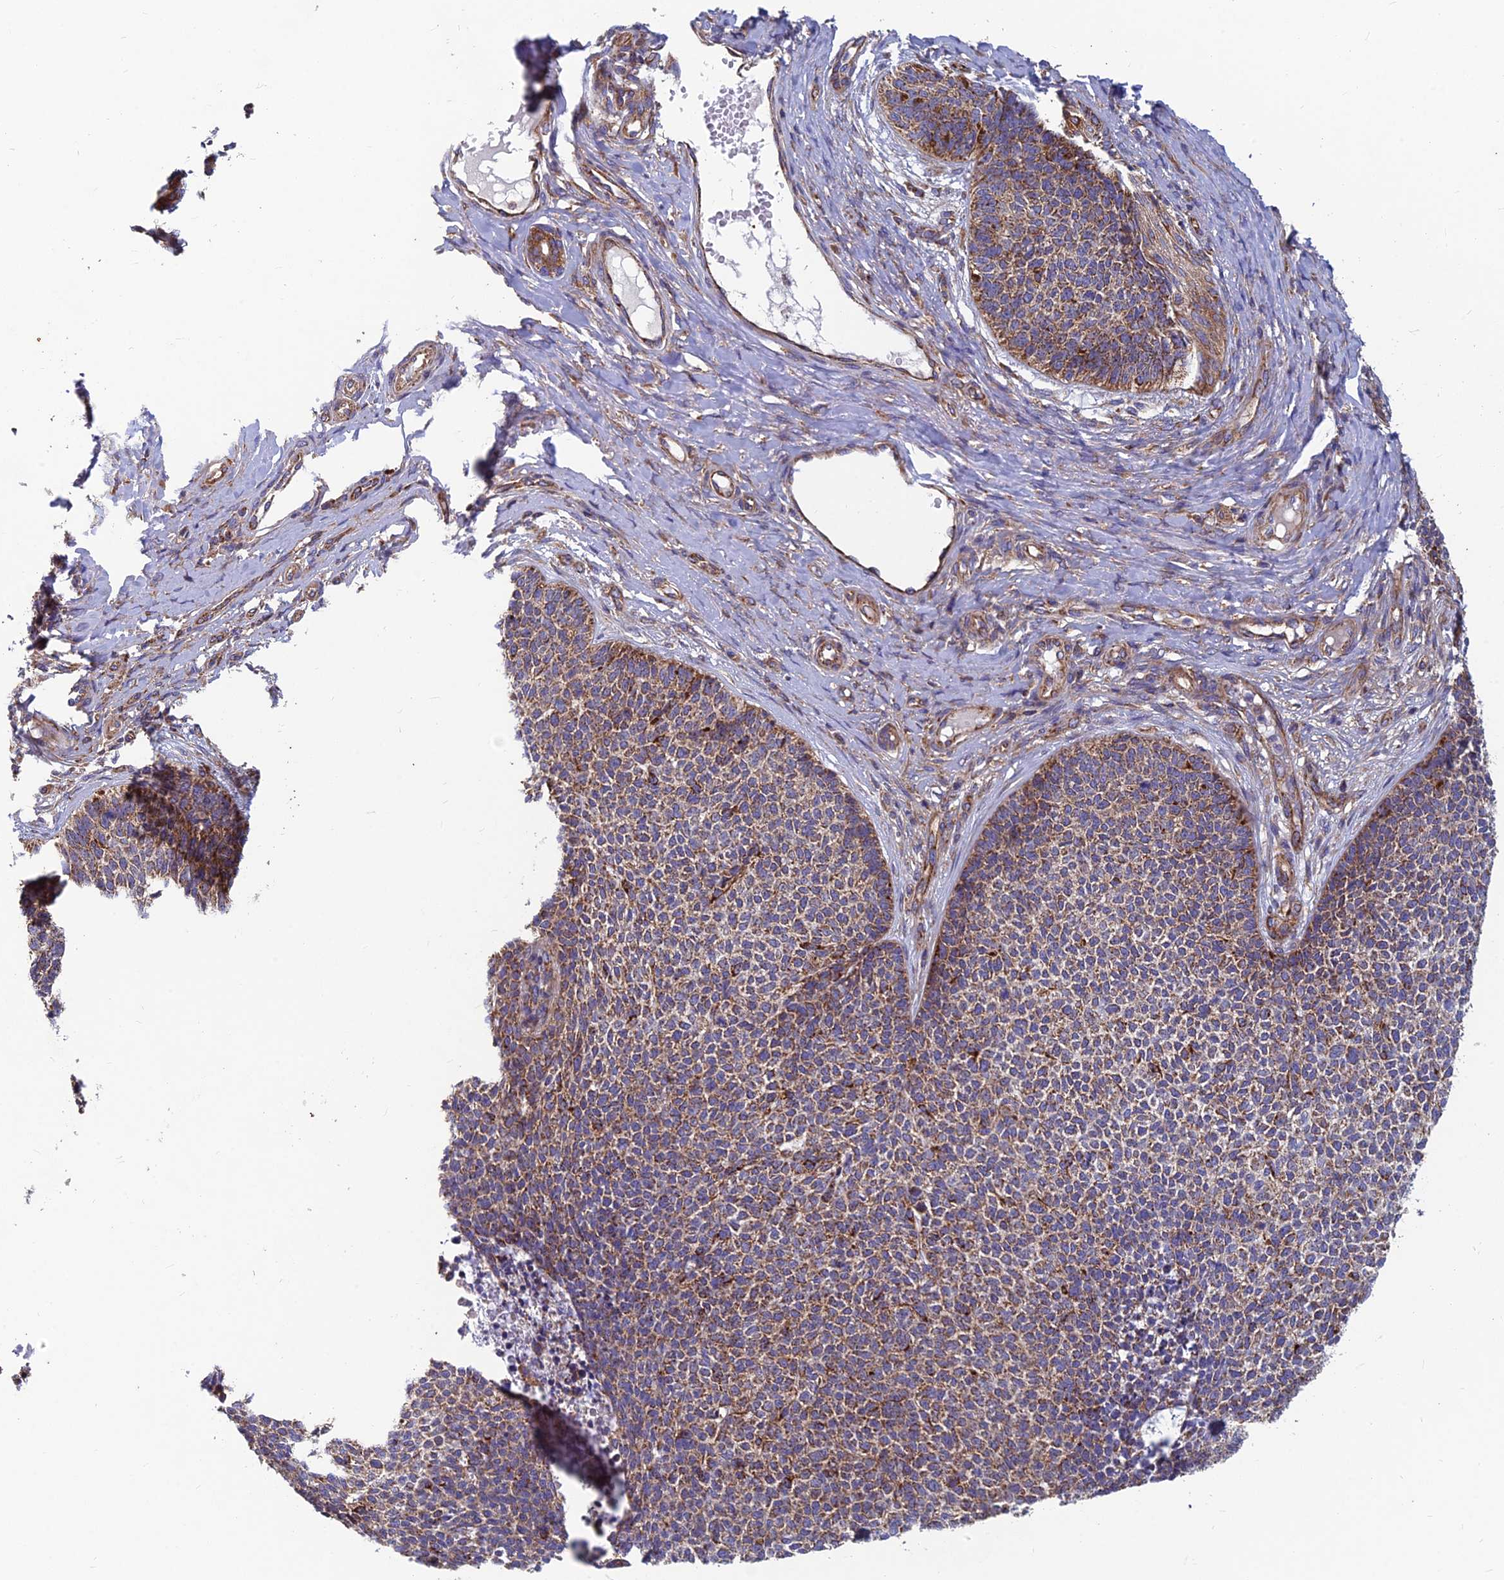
{"staining": {"intensity": "moderate", "quantity": ">75%", "location": "cytoplasmic/membranous"}, "tissue": "skin cancer", "cell_type": "Tumor cells", "image_type": "cancer", "snomed": [{"axis": "morphology", "description": "Basal cell carcinoma"}, {"axis": "topography", "description": "Skin"}], "caption": "Skin cancer tissue demonstrates moderate cytoplasmic/membranous positivity in about >75% of tumor cells, visualized by immunohistochemistry.", "gene": "MRPS9", "patient": {"sex": "female", "age": 84}}